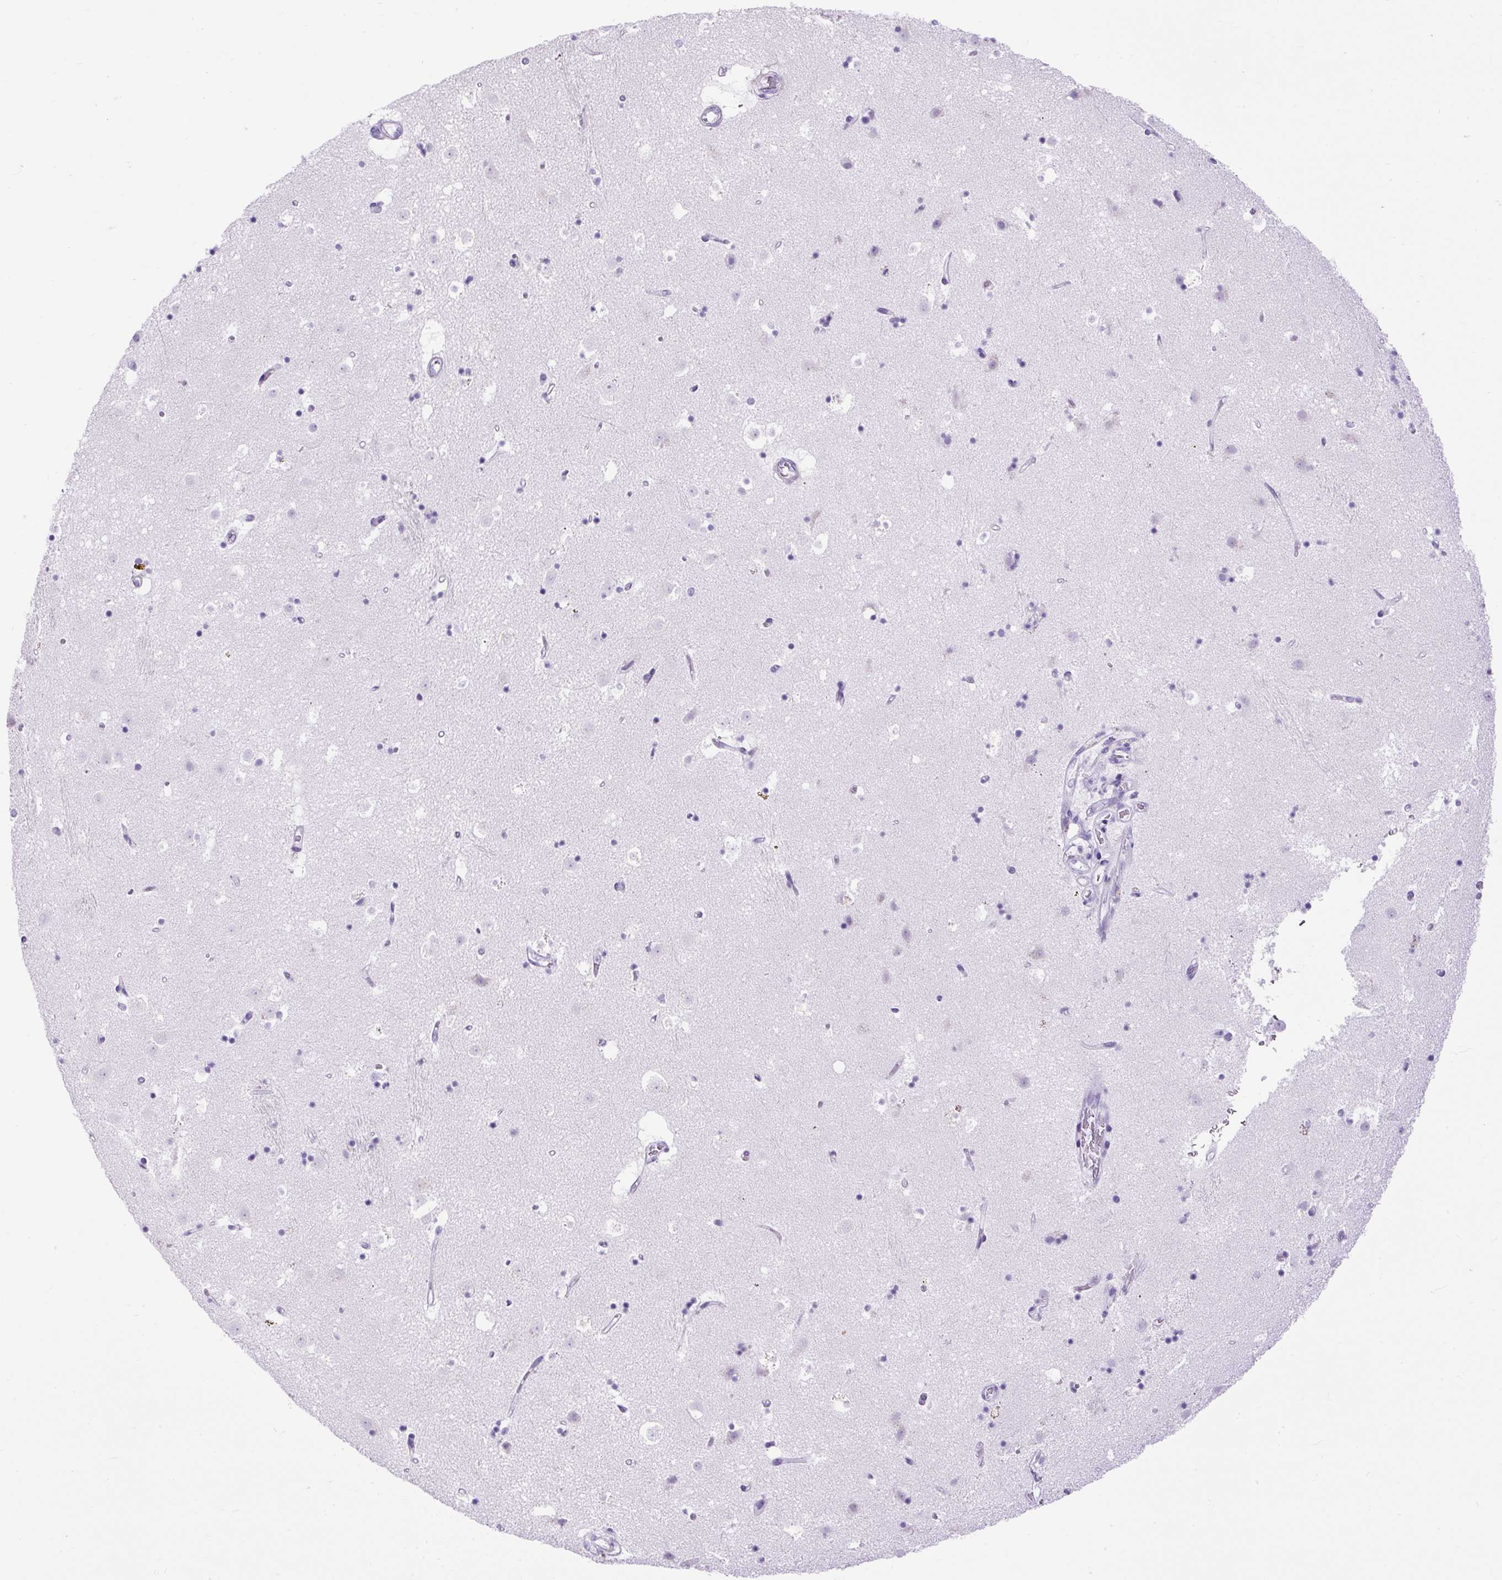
{"staining": {"intensity": "negative", "quantity": "none", "location": "none"}, "tissue": "caudate", "cell_type": "Glial cells", "image_type": "normal", "snomed": [{"axis": "morphology", "description": "Normal tissue, NOS"}, {"axis": "topography", "description": "Lateral ventricle wall"}], "caption": "Immunohistochemical staining of benign caudate displays no significant expression in glial cells.", "gene": "UPP1", "patient": {"sex": "male", "age": 58}}